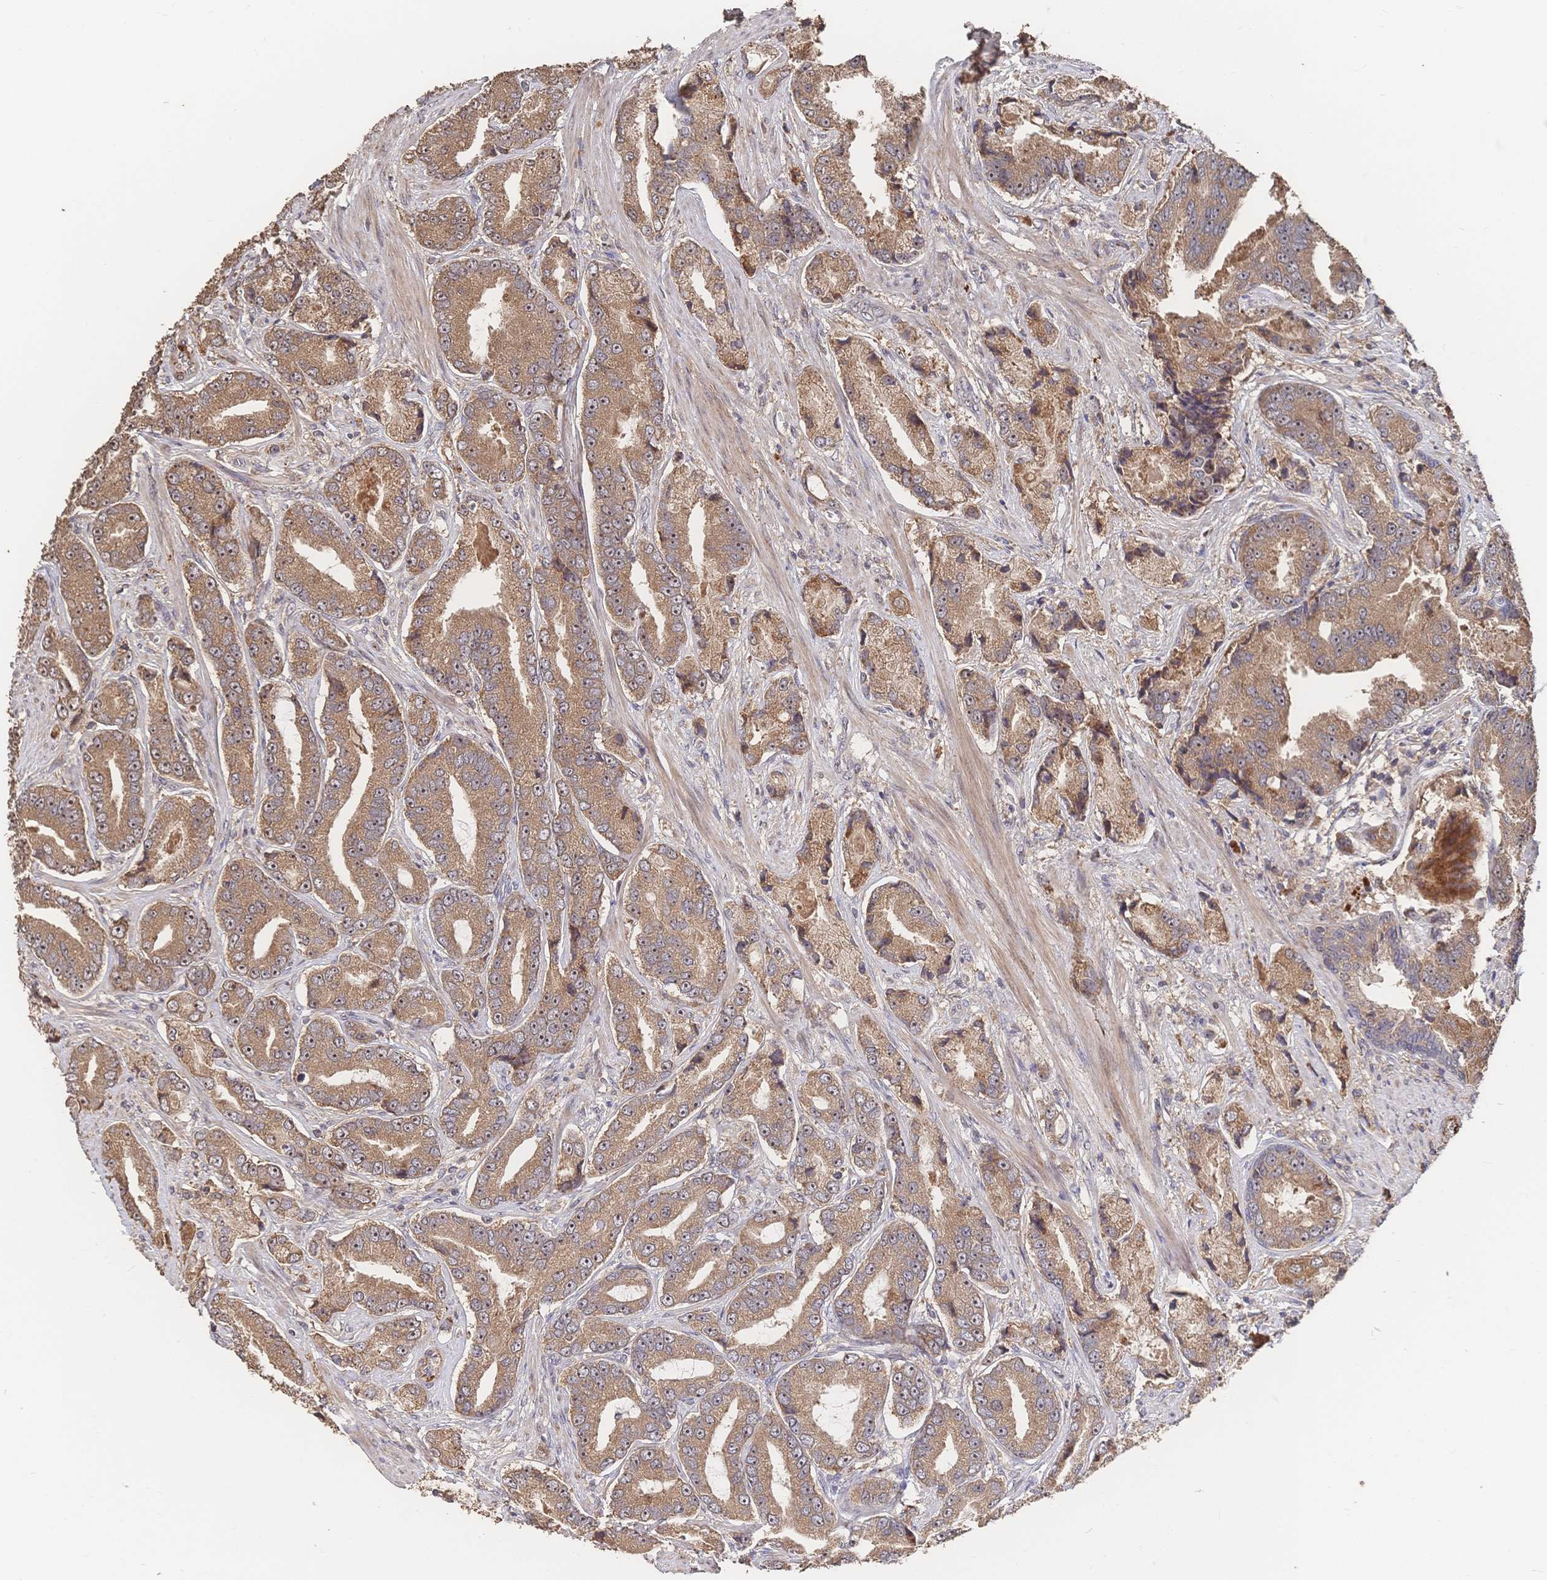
{"staining": {"intensity": "moderate", "quantity": ">75%", "location": "cytoplasmic/membranous,nuclear"}, "tissue": "prostate cancer", "cell_type": "Tumor cells", "image_type": "cancer", "snomed": [{"axis": "morphology", "description": "Adenocarcinoma, High grade"}, {"axis": "topography", "description": "Prostate and seminal vesicle, NOS"}], "caption": "DAB (3,3'-diaminobenzidine) immunohistochemical staining of human prostate cancer reveals moderate cytoplasmic/membranous and nuclear protein staining in about >75% of tumor cells.", "gene": "DNAJA4", "patient": {"sex": "male", "age": 61}}